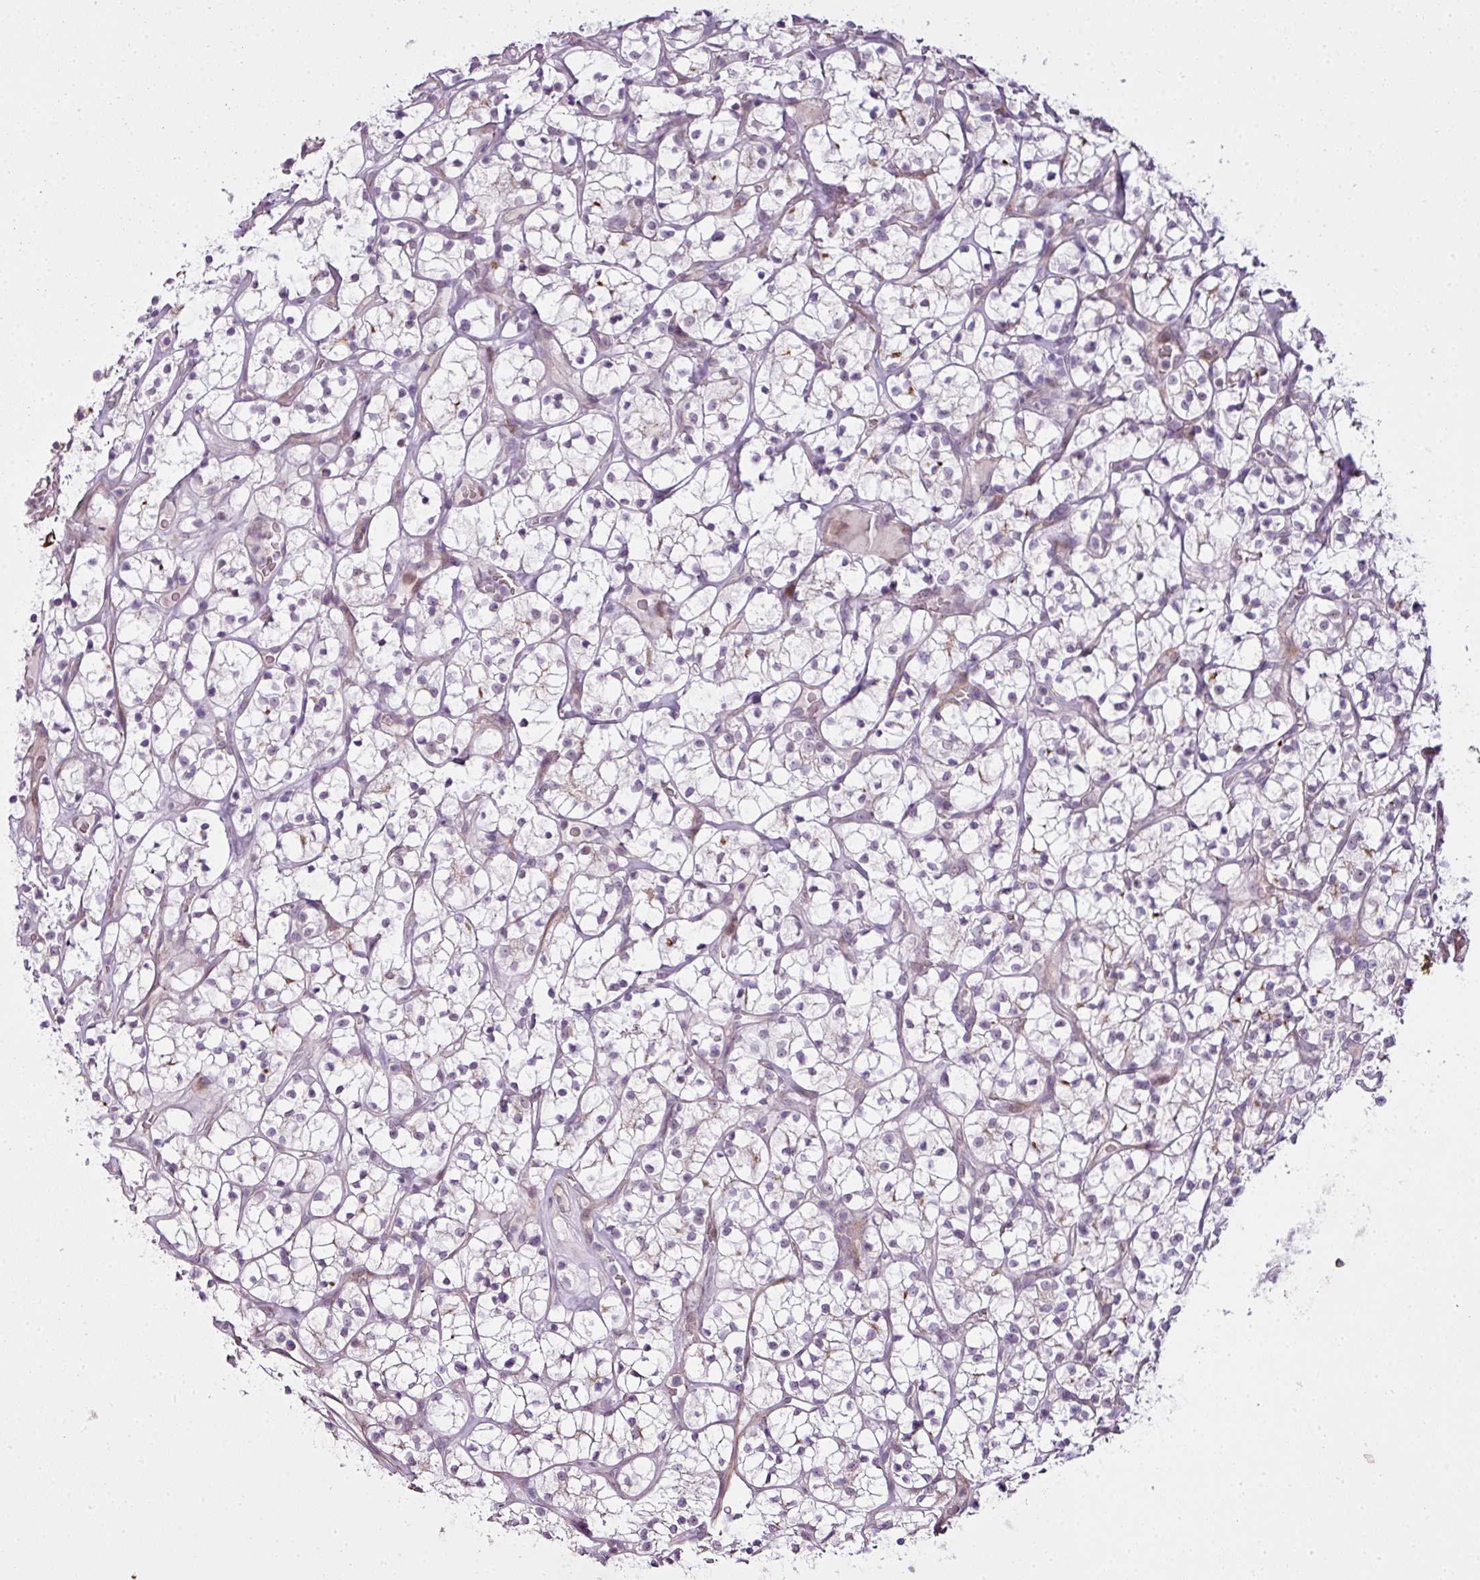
{"staining": {"intensity": "negative", "quantity": "none", "location": "none"}, "tissue": "renal cancer", "cell_type": "Tumor cells", "image_type": "cancer", "snomed": [{"axis": "morphology", "description": "Adenocarcinoma, NOS"}, {"axis": "topography", "description": "Kidney"}], "caption": "Adenocarcinoma (renal) was stained to show a protein in brown. There is no significant expression in tumor cells. (DAB (3,3'-diaminobenzidine) immunohistochemistry (IHC) with hematoxylin counter stain).", "gene": "ZNF688", "patient": {"sex": "female", "age": 64}}